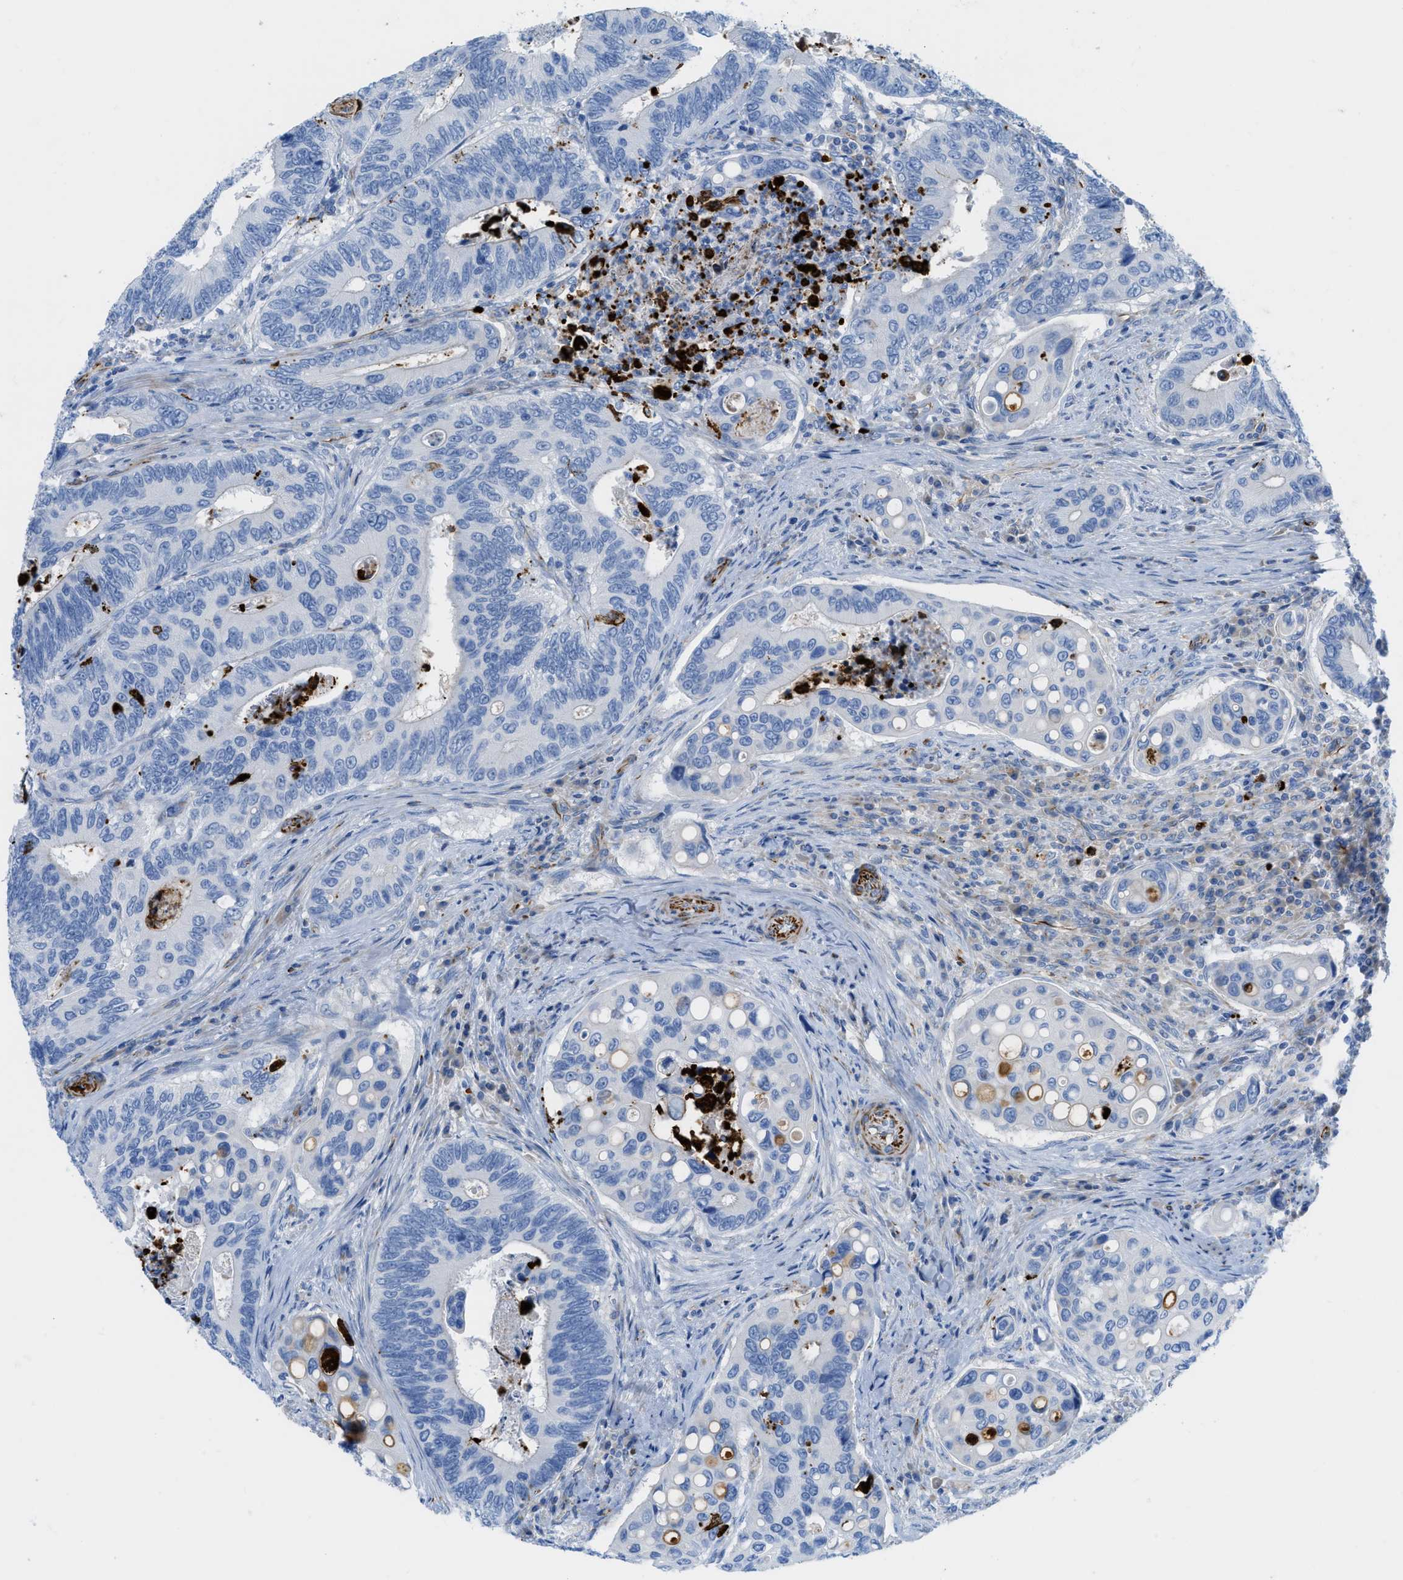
{"staining": {"intensity": "negative", "quantity": "none", "location": "none"}, "tissue": "colorectal cancer", "cell_type": "Tumor cells", "image_type": "cancer", "snomed": [{"axis": "morphology", "description": "Inflammation, NOS"}, {"axis": "morphology", "description": "Adenocarcinoma, NOS"}, {"axis": "topography", "description": "Colon"}], "caption": "Colorectal adenocarcinoma was stained to show a protein in brown. There is no significant expression in tumor cells.", "gene": "XCR1", "patient": {"sex": "male", "age": 72}}